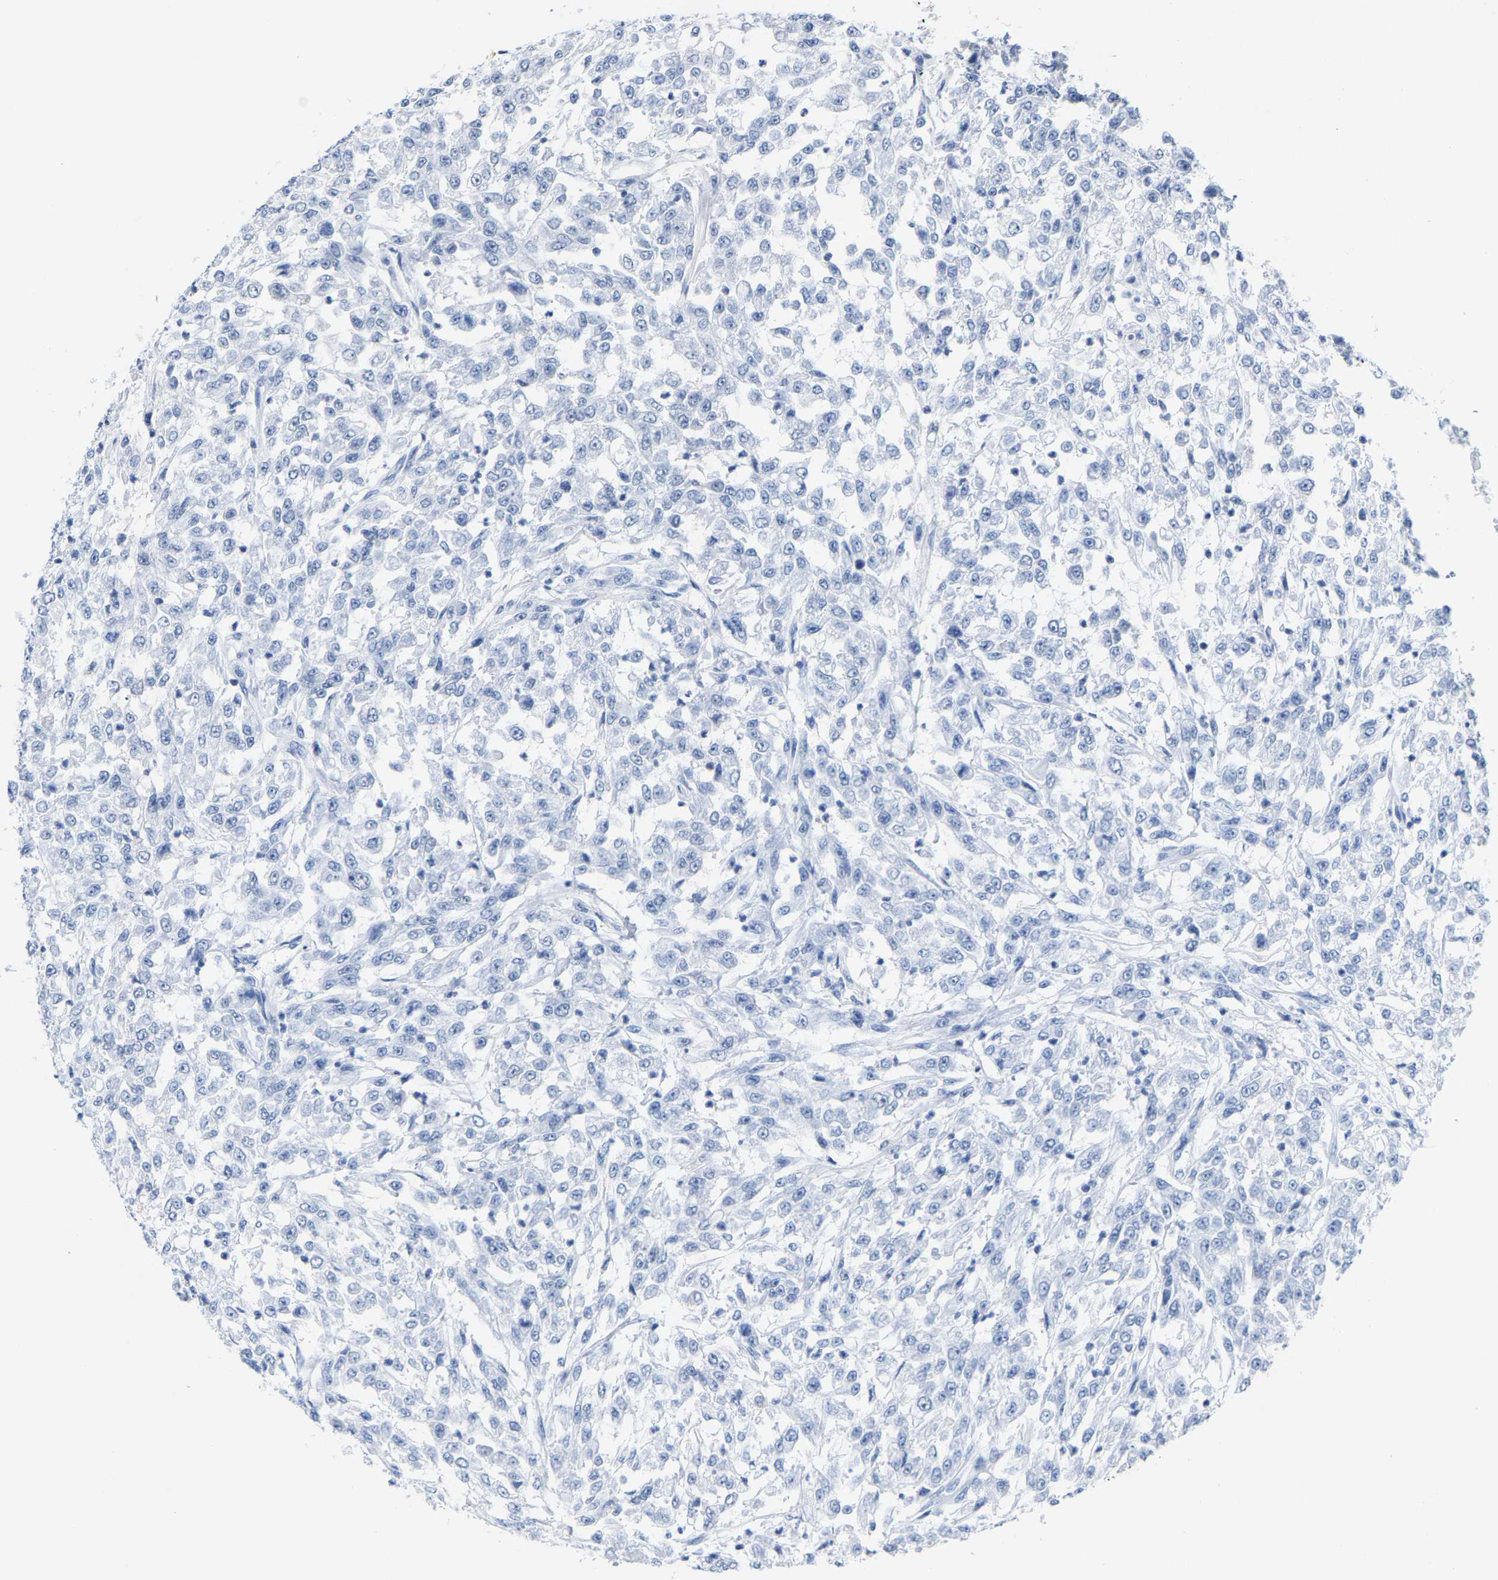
{"staining": {"intensity": "negative", "quantity": "none", "location": "none"}, "tissue": "urothelial cancer", "cell_type": "Tumor cells", "image_type": "cancer", "snomed": [{"axis": "morphology", "description": "Urothelial carcinoma, High grade"}, {"axis": "topography", "description": "Urinary bladder"}], "caption": "An immunohistochemistry image of urothelial cancer is shown. There is no staining in tumor cells of urothelial cancer.", "gene": "FGD3", "patient": {"sex": "male", "age": 46}}